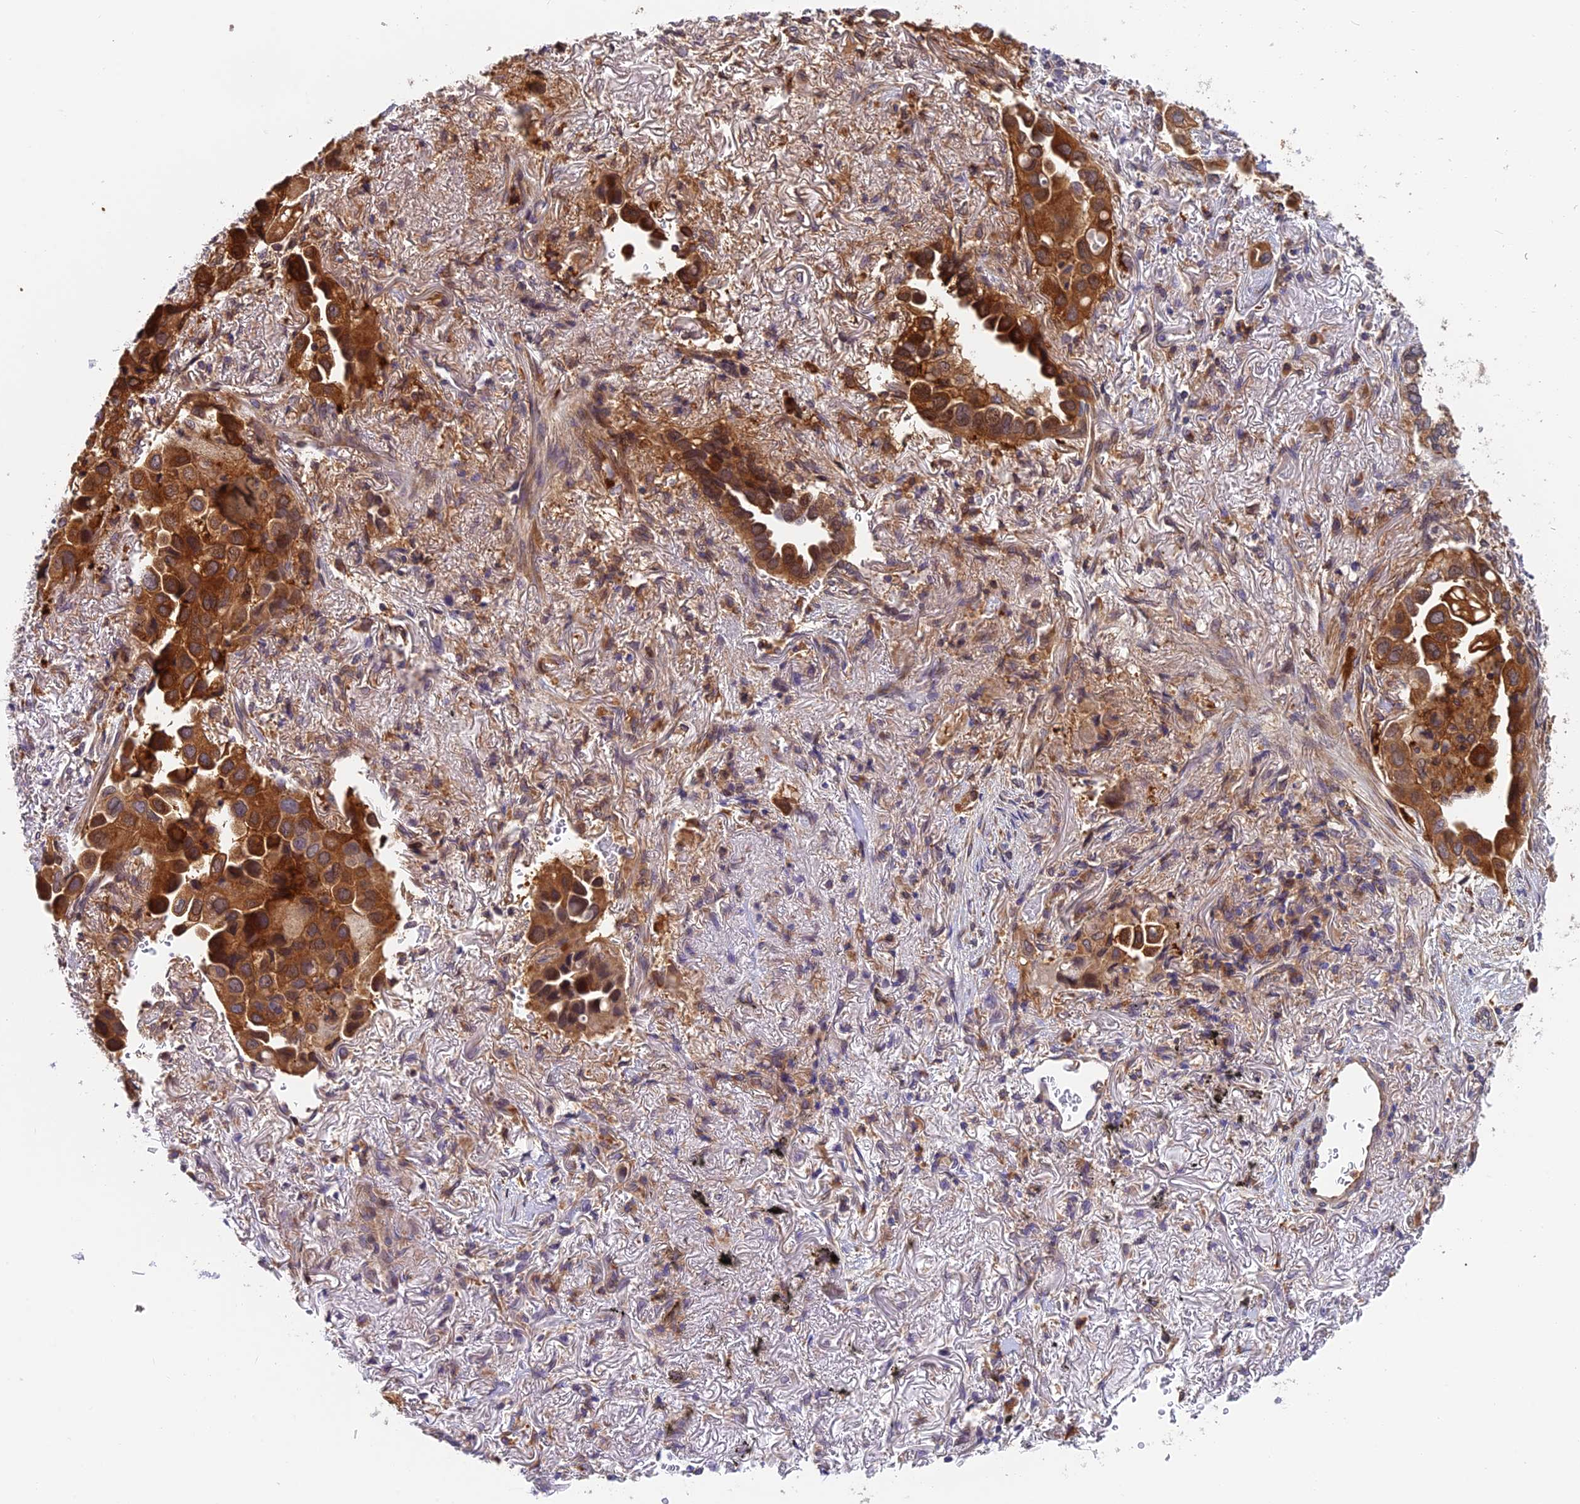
{"staining": {"intensity": "strong", "quantity": ">75%", "location": "cytoplasmic/membranous"}, "tissue": "lung cancer", "cell_type": "Tumor cells", "image_type": "cancer", "snomed": [{"axis": "morphology", "description": "Adenocarcinoma, NOS"}, {"axis": "topography", "description": "Lung"}], "caption": "This histopathology image reveals lung cancer stained with immunohistochemistry to label a protein in brown. The cytoplasmic/membranous of tumor cells show strong positivity for the protein. Nuclei are counter-stained blue.", "gene": "IPO5", "patient": {"sex": "female", "age": 76}}